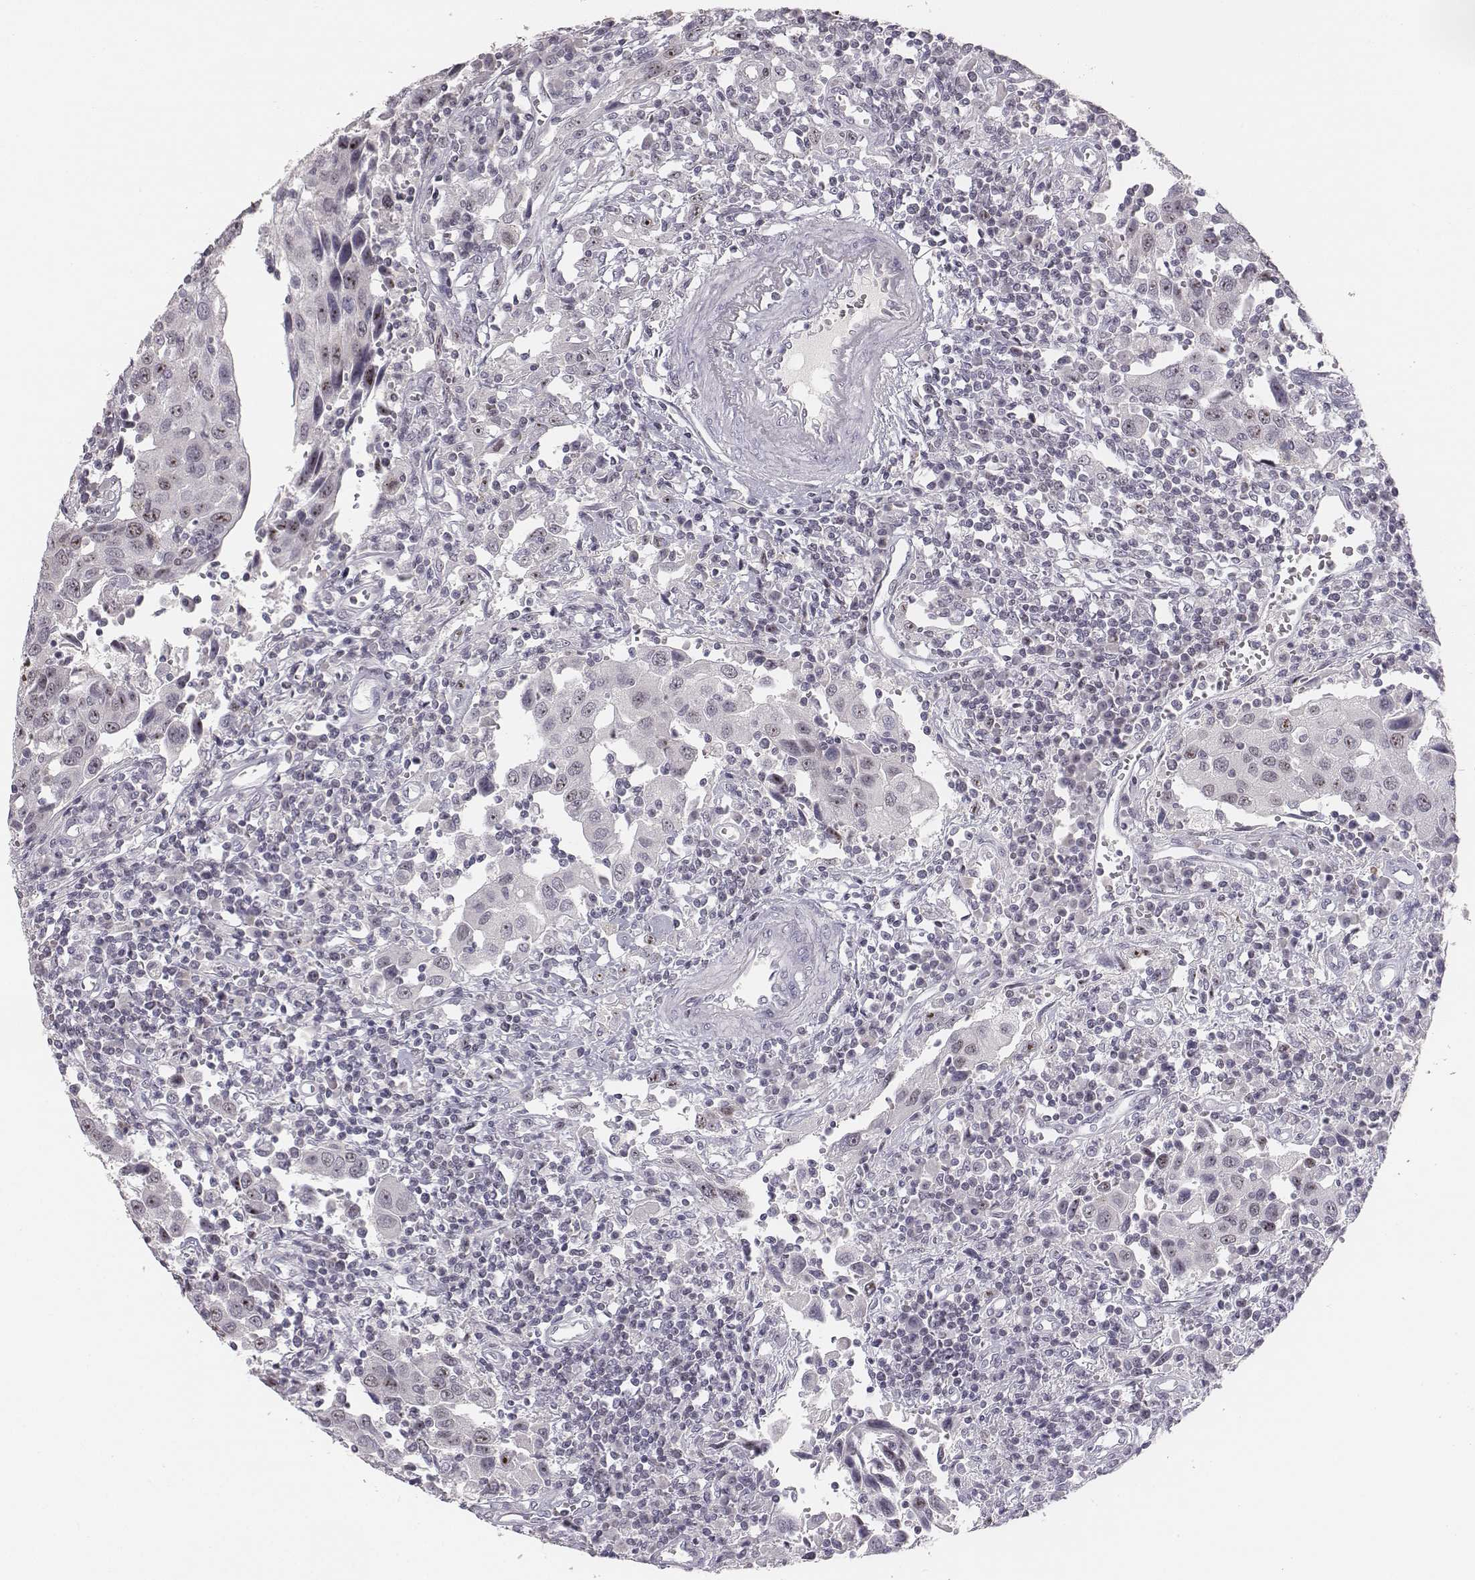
{"staining": {"intensity": "moderate", "quantity": "<25%", "location": "nuclear"}, "tissue": "urothelial cancer", "cell_type": "Tumor cells", "image_type": "cancer", "snomed": [{"axis": "morphology", "description": "Urothelial carcinoma, High grade"}, {"axis": "topography", "description": "Urinary bladder"}], "caption": "Urothelial cancer tissue demonstrates moderate nuclear positivity in about <25% of tumor cells, visualized by immunohistochemistry.", "gene": "NIFK", "patient": {"sex": "female", "age": 85}}